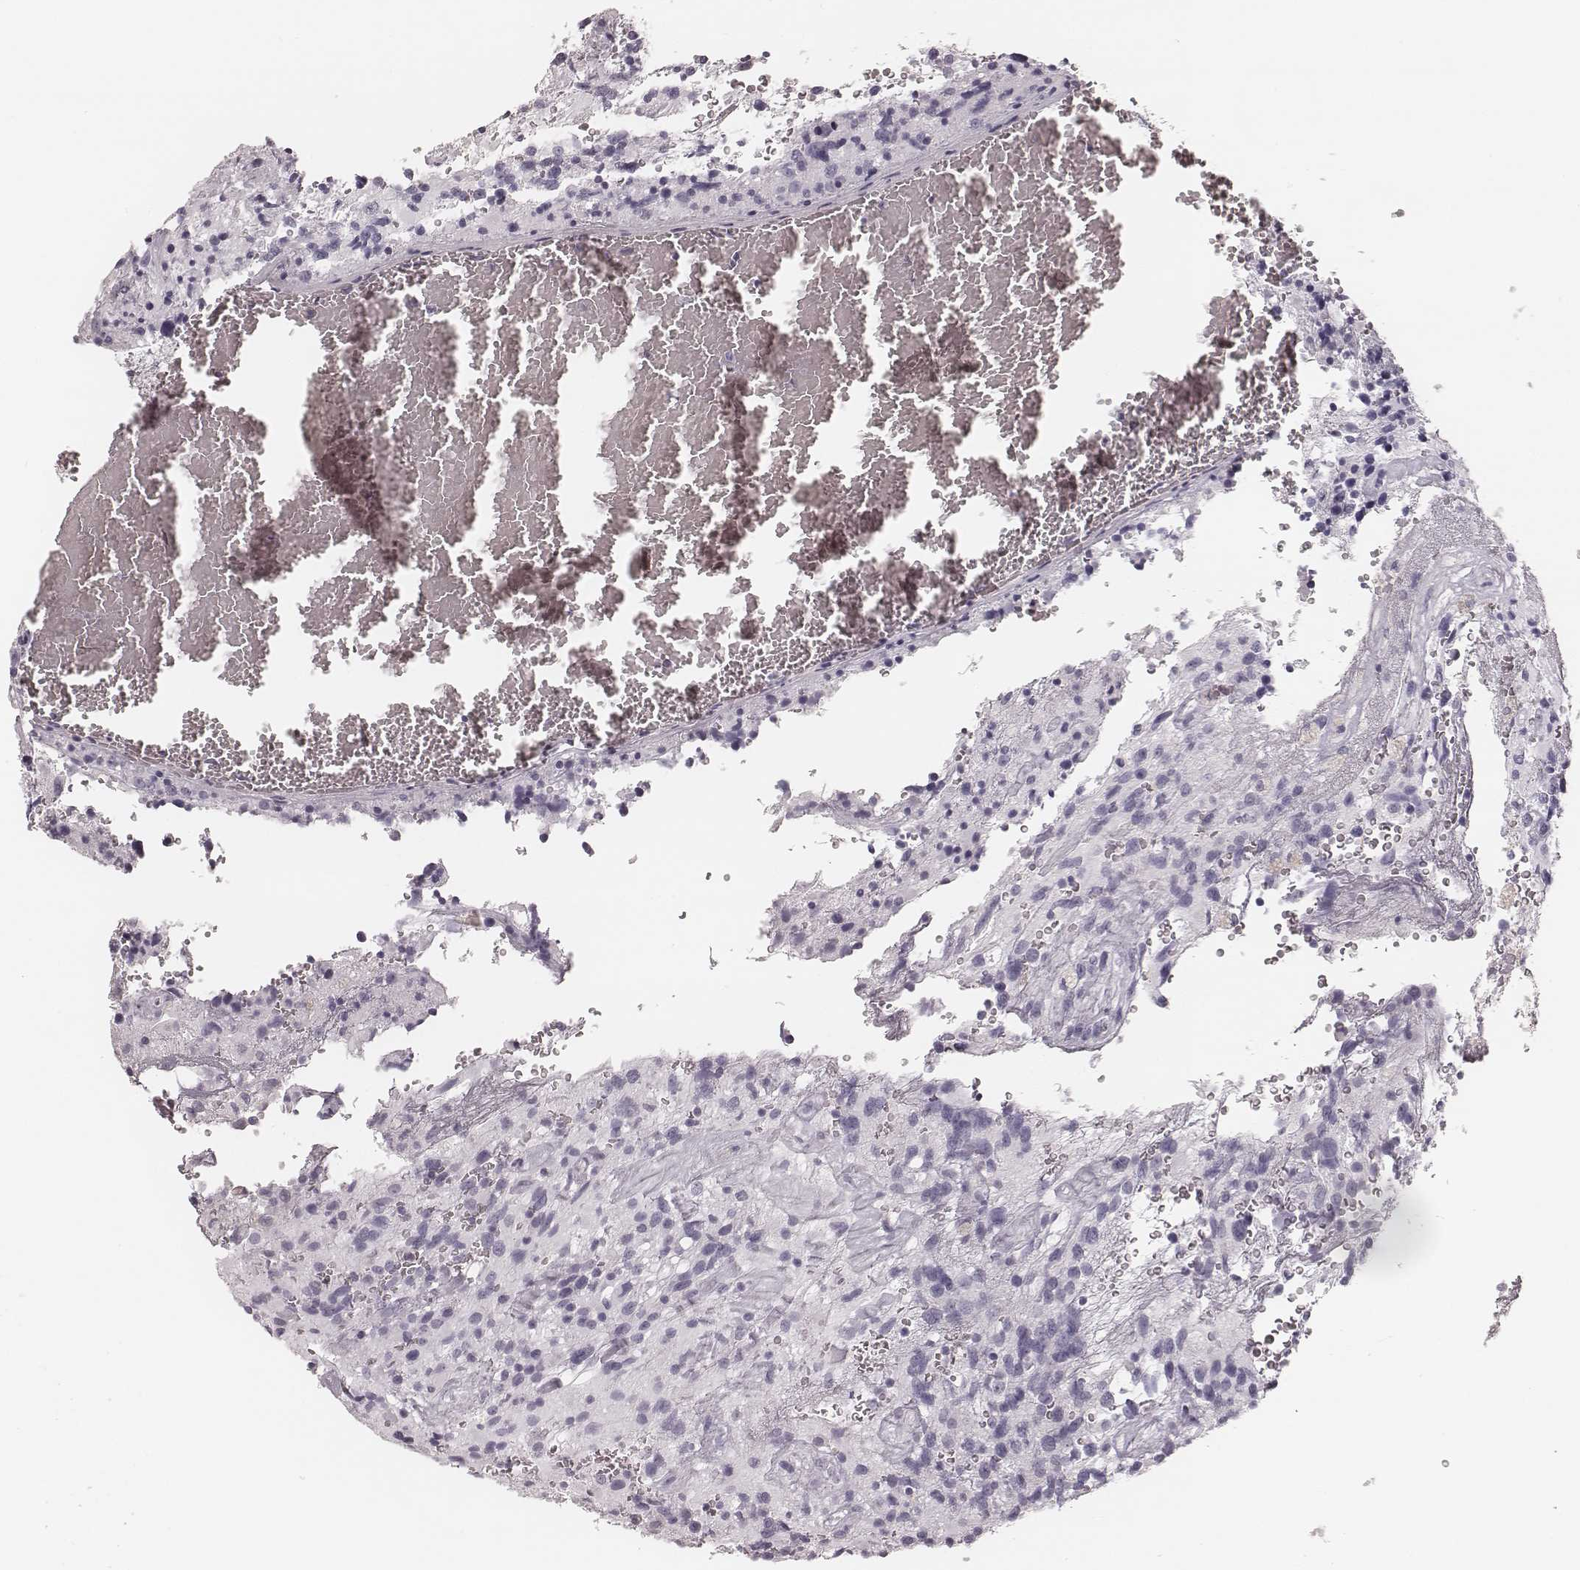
{"staining": {"intensity": "negative", "quantity": "none", "location": "none"}, "tissue": "glioma", "cell_type": "Tumor cells", "image_type": "cancer", "snomed": [{"axis": "morphology", "description": "Glioma, malignant, High grade"}, {"axis": "topography", "description": "Brain"}], "caption": "Immunohistochemical staining of glioma shows no significant expression in tumor cells.", "gene": "MSX1", "patient": {"sex": "female", "age": 40}}